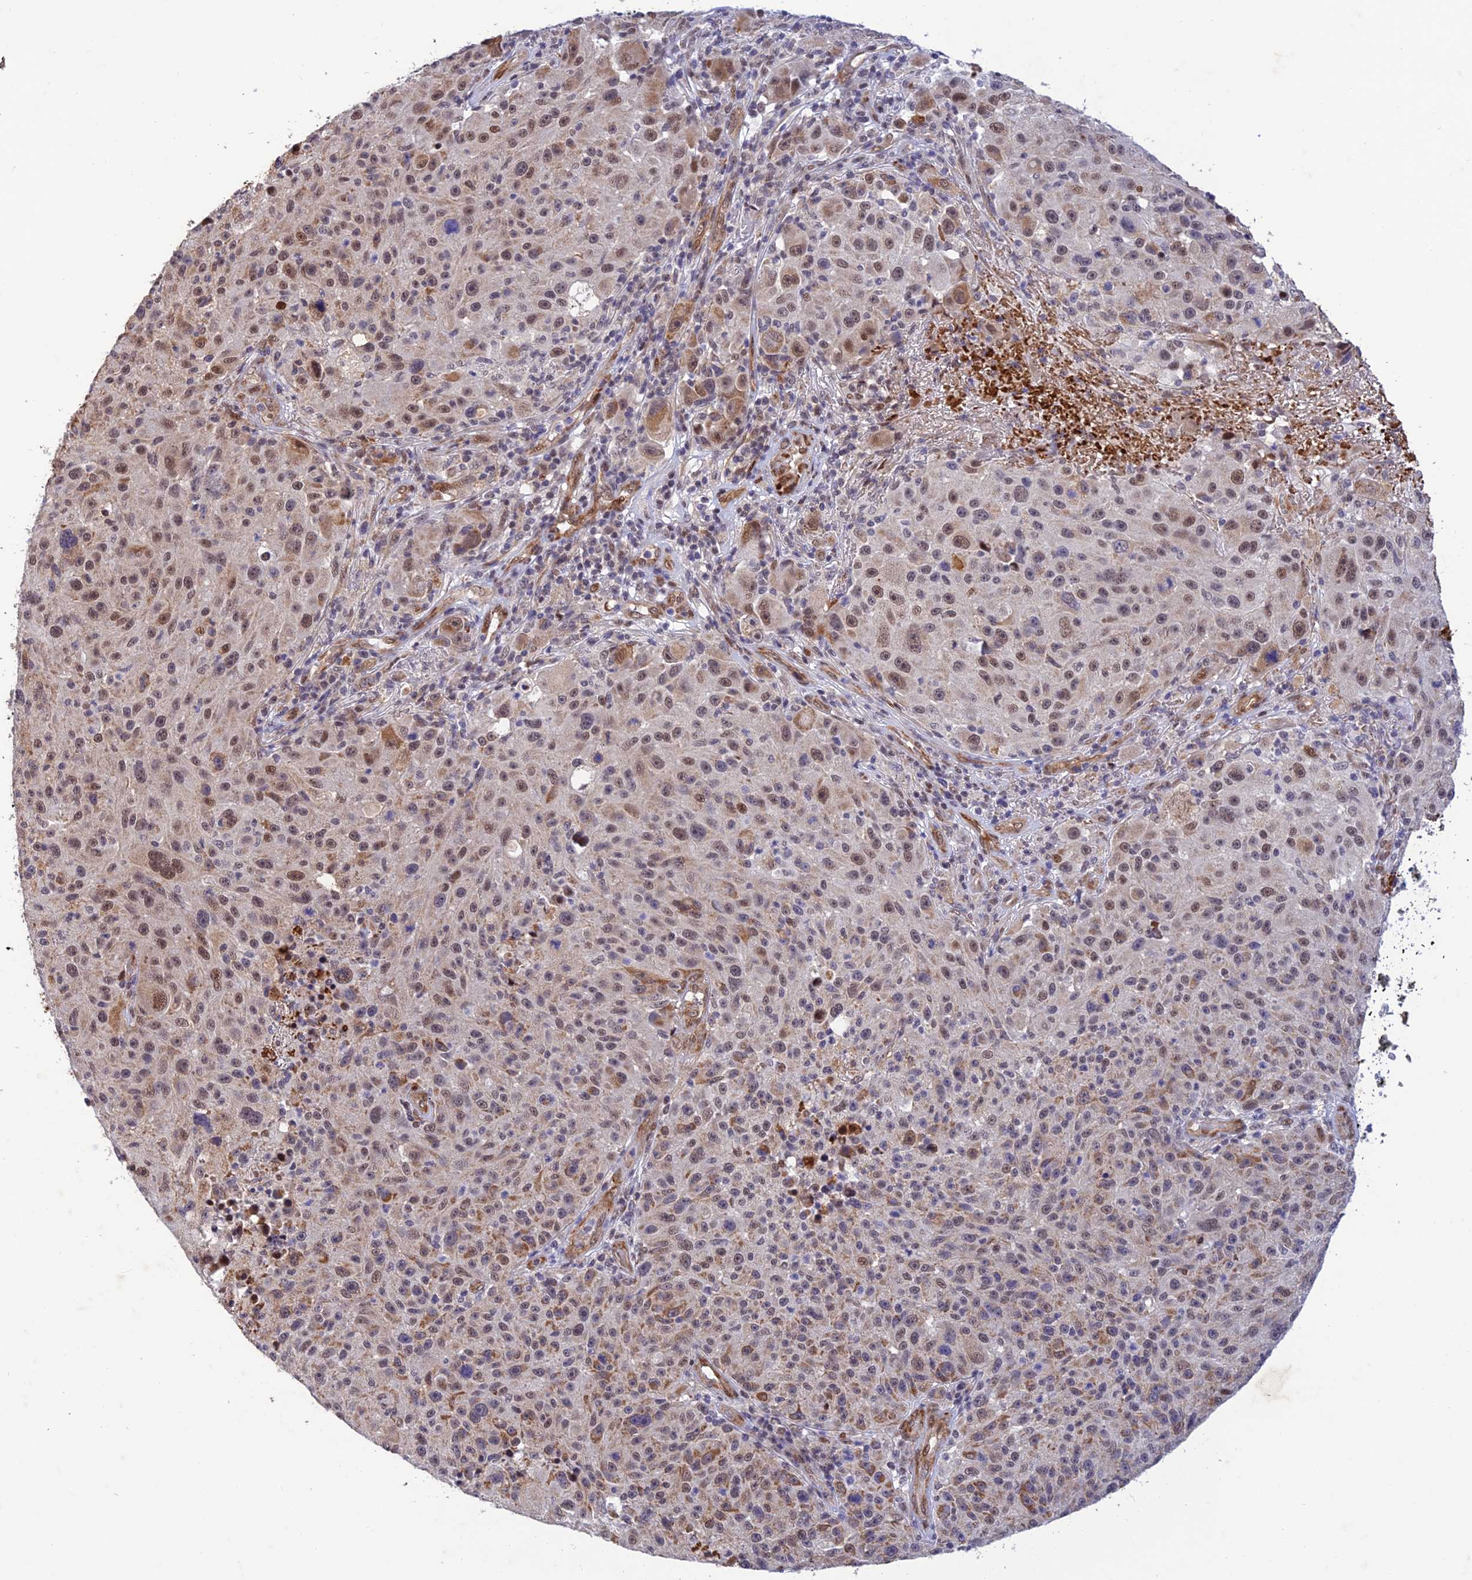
{"staining": {"intensity": "moderate", "quantity": "25%-75%", "location": "nuclear"}, "tissue": "melanoma", "cell_type": "Tumor cells", "image_type": "cancer", "snomed": [{"axis": "morphology", "description": "Malignant melanoma, NOS"}, {"axis": "topography", "description": "Skin"}], "caption": "Immunohistochemistry (IHC) staining of malignant melanoma, which displays medium levels of moderate nuclear expression in about 25%-75% of tumor cells indicating moderate nuclear protein expression. The staining was performed using DAB (brown) for protein detection and nuclei were counterstained in hematoxylin (blue).", "gene": "WDR55", "patient": {"sex": "male", "age": 53}}